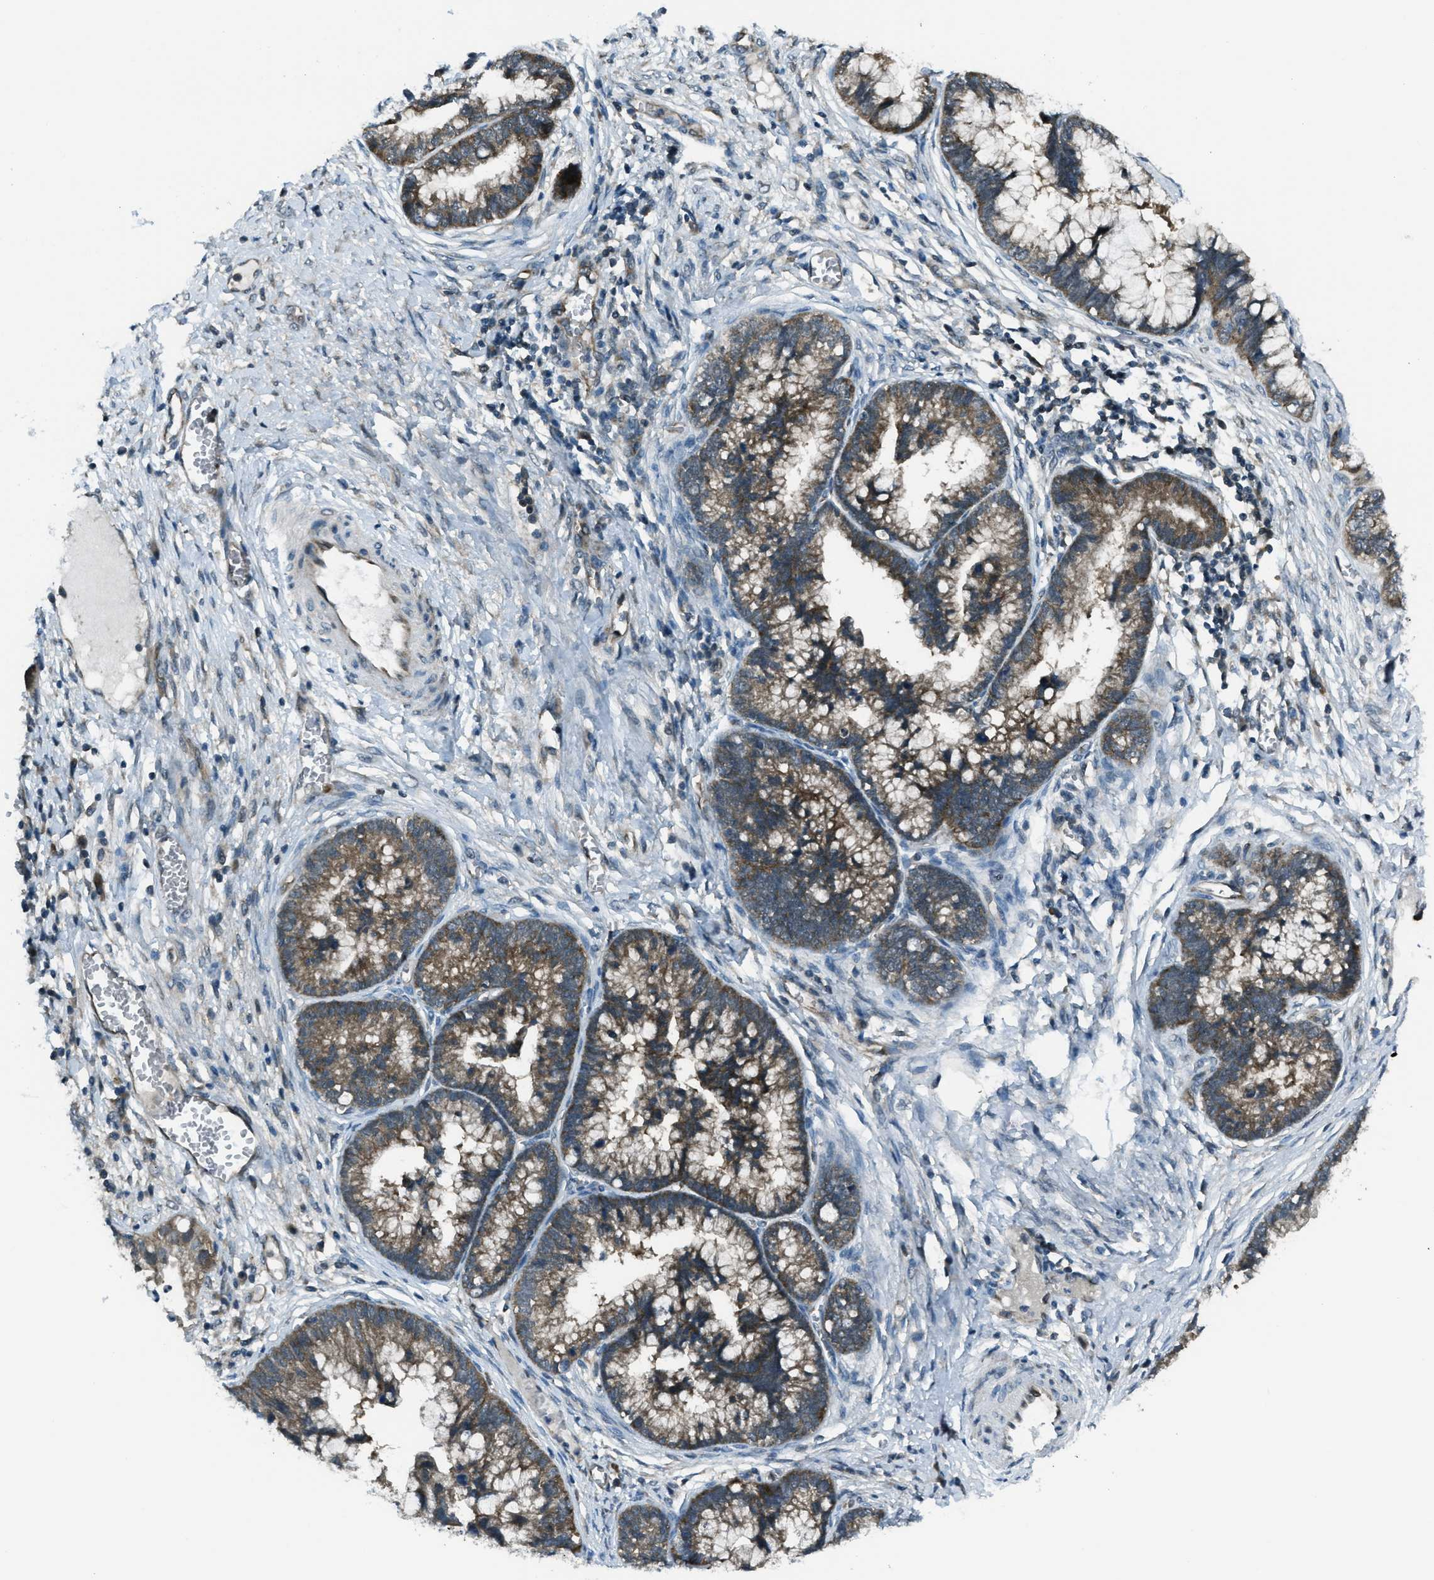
{"staining": {"intensity": "moderate", "quantity": ">75%", "location": "cytoplasmic/membranous"}, "tissue": "cervical cancer", "cell_type": "Tumor cells", "image_type": "cancer", "snomed": [{"axis": "morphology", "description": "Adenocarcinoma, NOS"}, {"axis": "topography", "description": "Cervix"}], "caption": "This micrograph displays immunohistochemistry staining of human cervical adenocarcinoma, with medium moderate cytoplasmic/membranous expression in approximately >75% of tumor cells.", "gene": "ASAP2", "patient": {"sex": "female", "age": 44}}